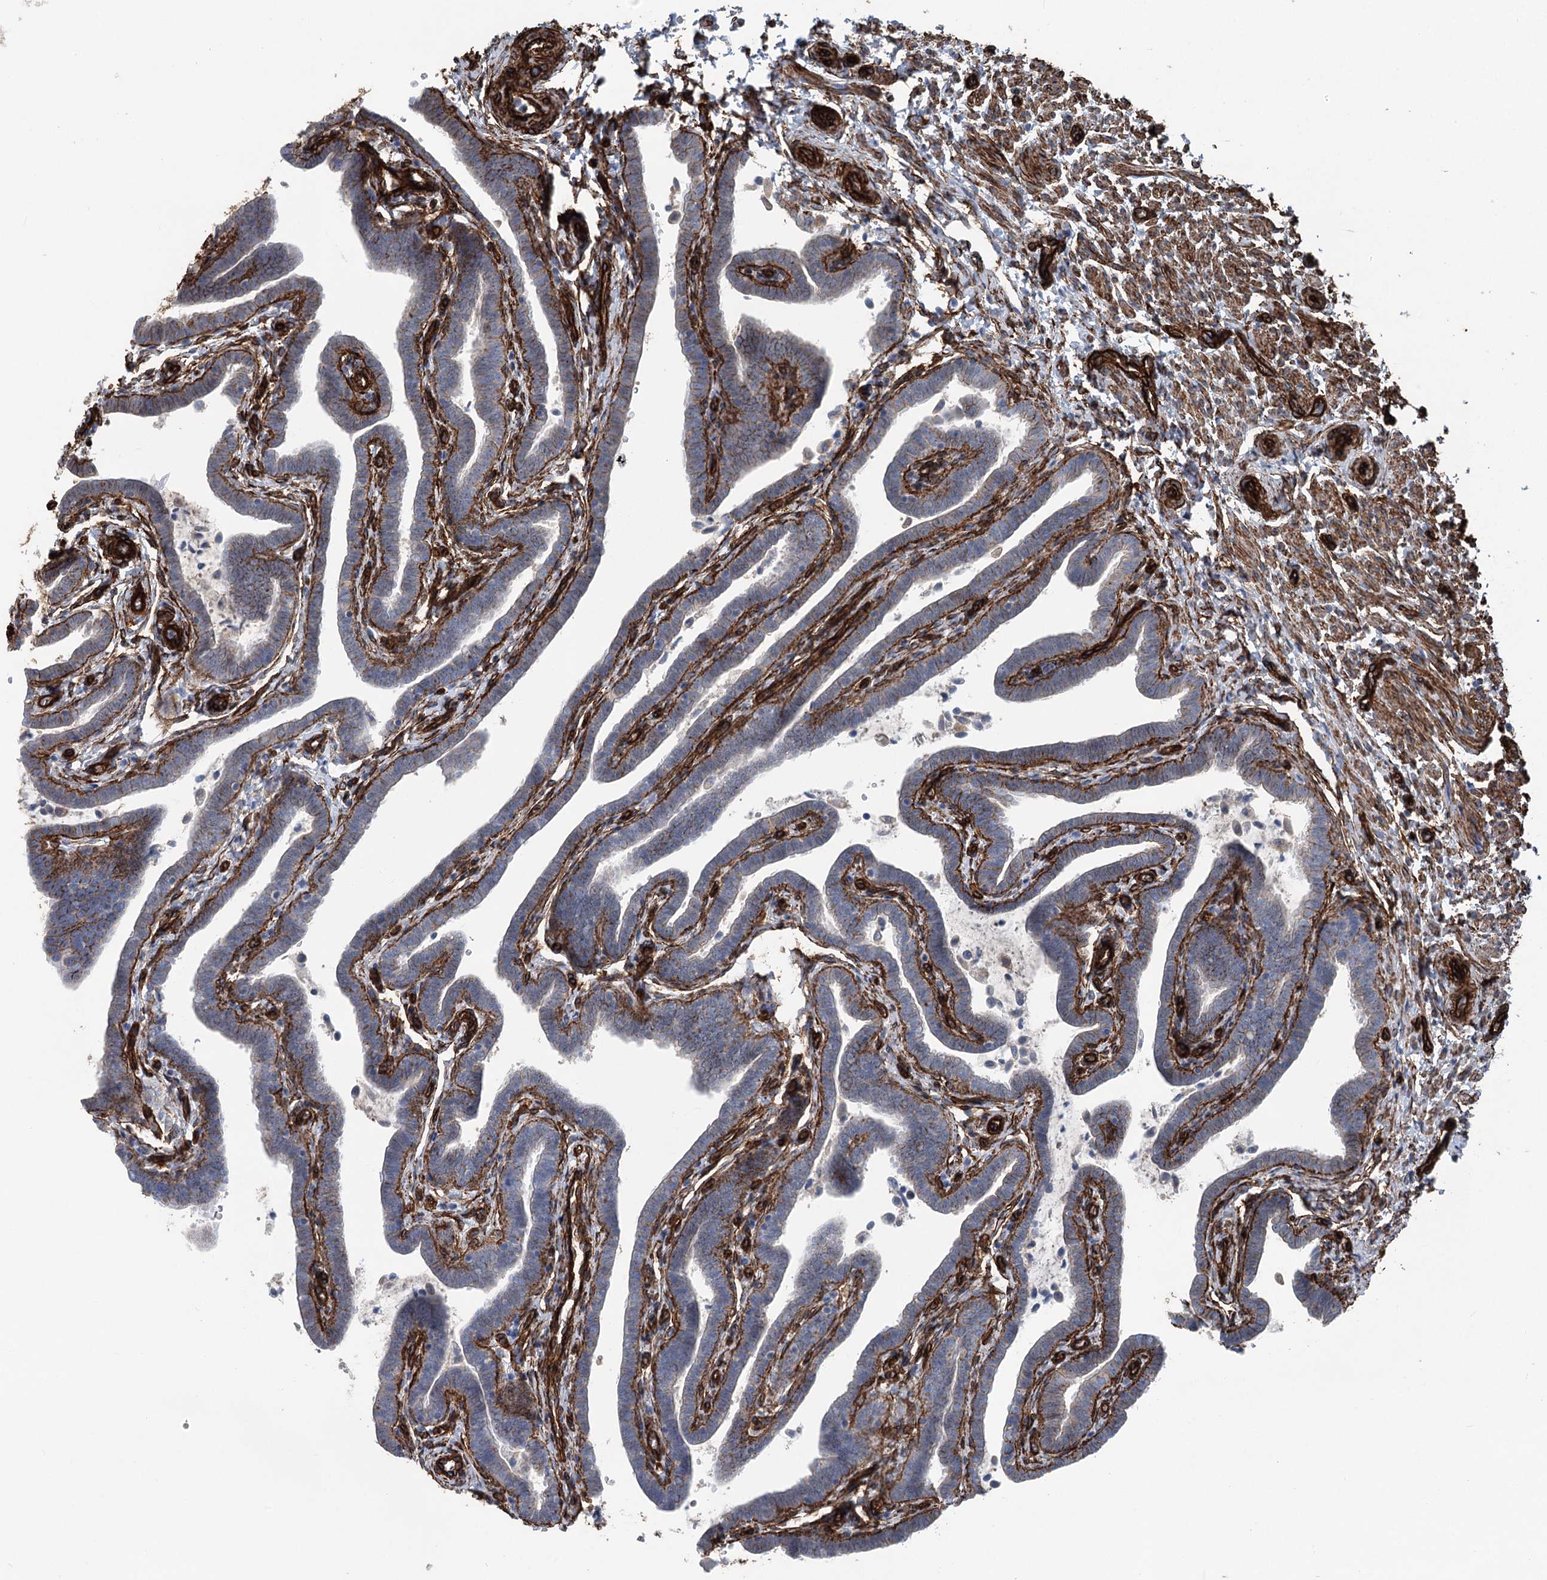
{"staining": {"intensity": "weak", "quantity": "25%-75%", "location": "cytoplasmic/membranous"}, "tissue": "fallopian tube", "cell_type": "Glandular cells", "image_type": "normal", "snomed": [{"axis": "morphology", "description": "Normal tissue, NOS"}, {"axis": "topography", "description": "Fallopian tube"}], "caption": "Glandular cells reveal low levels of weak cytoplasmic/membranous positivity in approximately 25%-75% of cells in benign fallopian tube.", "gene": "IQSEC1", "patient": {"sex": "female", "age": 36}}